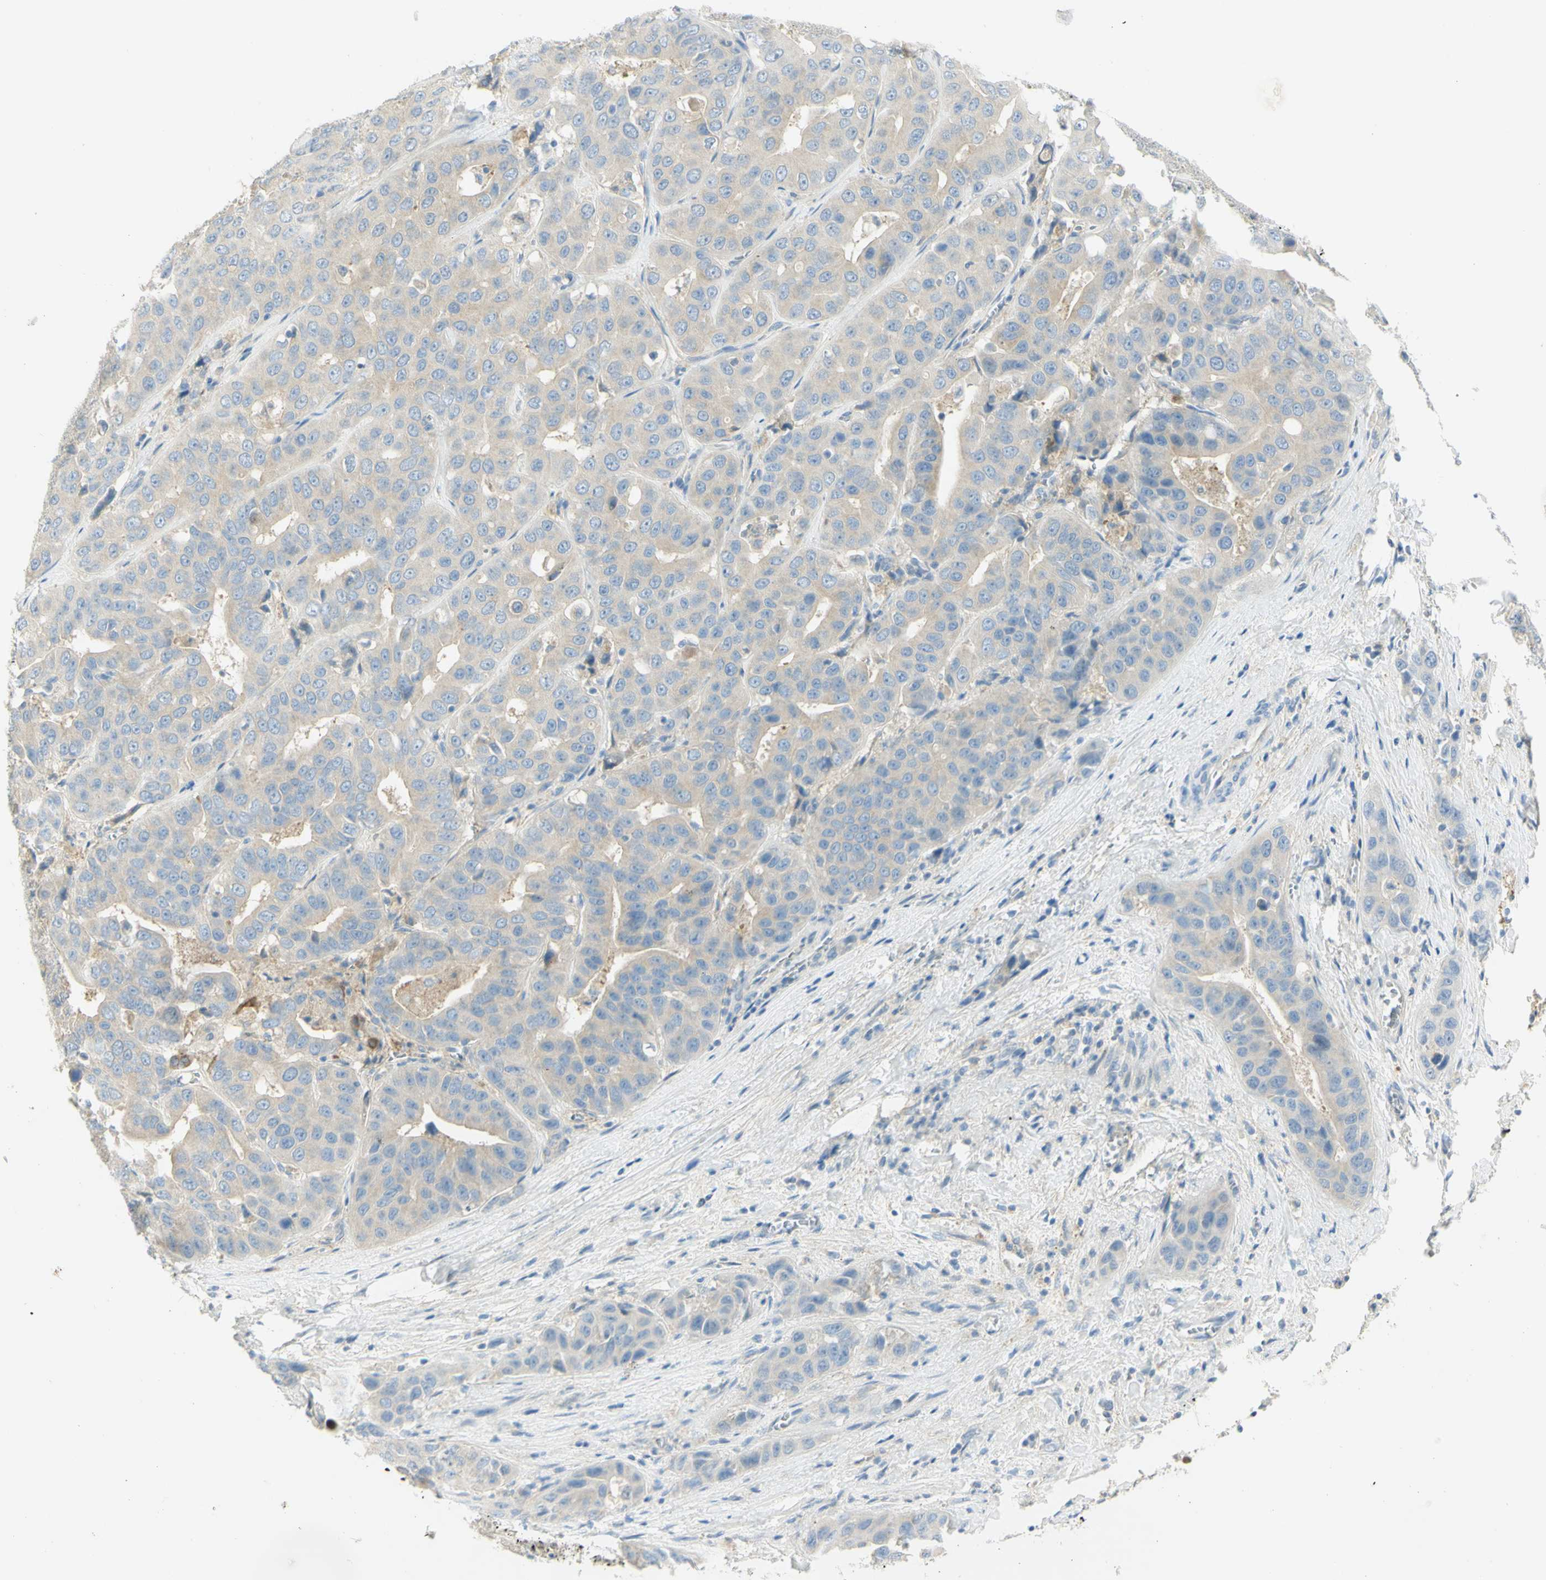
{"staining": {"intensity": "weak", "quantity": ">75%", "location": "cytoplasmic/membranous"}, "tissue": "liver cancer", "cell_type": "Tumor cells", "image_type": "cancer", "snomed": [{"axis": "morphology", "description": "Cholangiocarcinoma"}, {"axis": "topography", "description": "Liver"}], "caption": "Immunohistochemical staining of liver cholangiocarcinoma shows low levels of weak cytoplasmic/membranous protein staining in approximately >75% of tumor cells.", "gene": "GCNT3", "patient": {"sex": "female", "age": 52}}